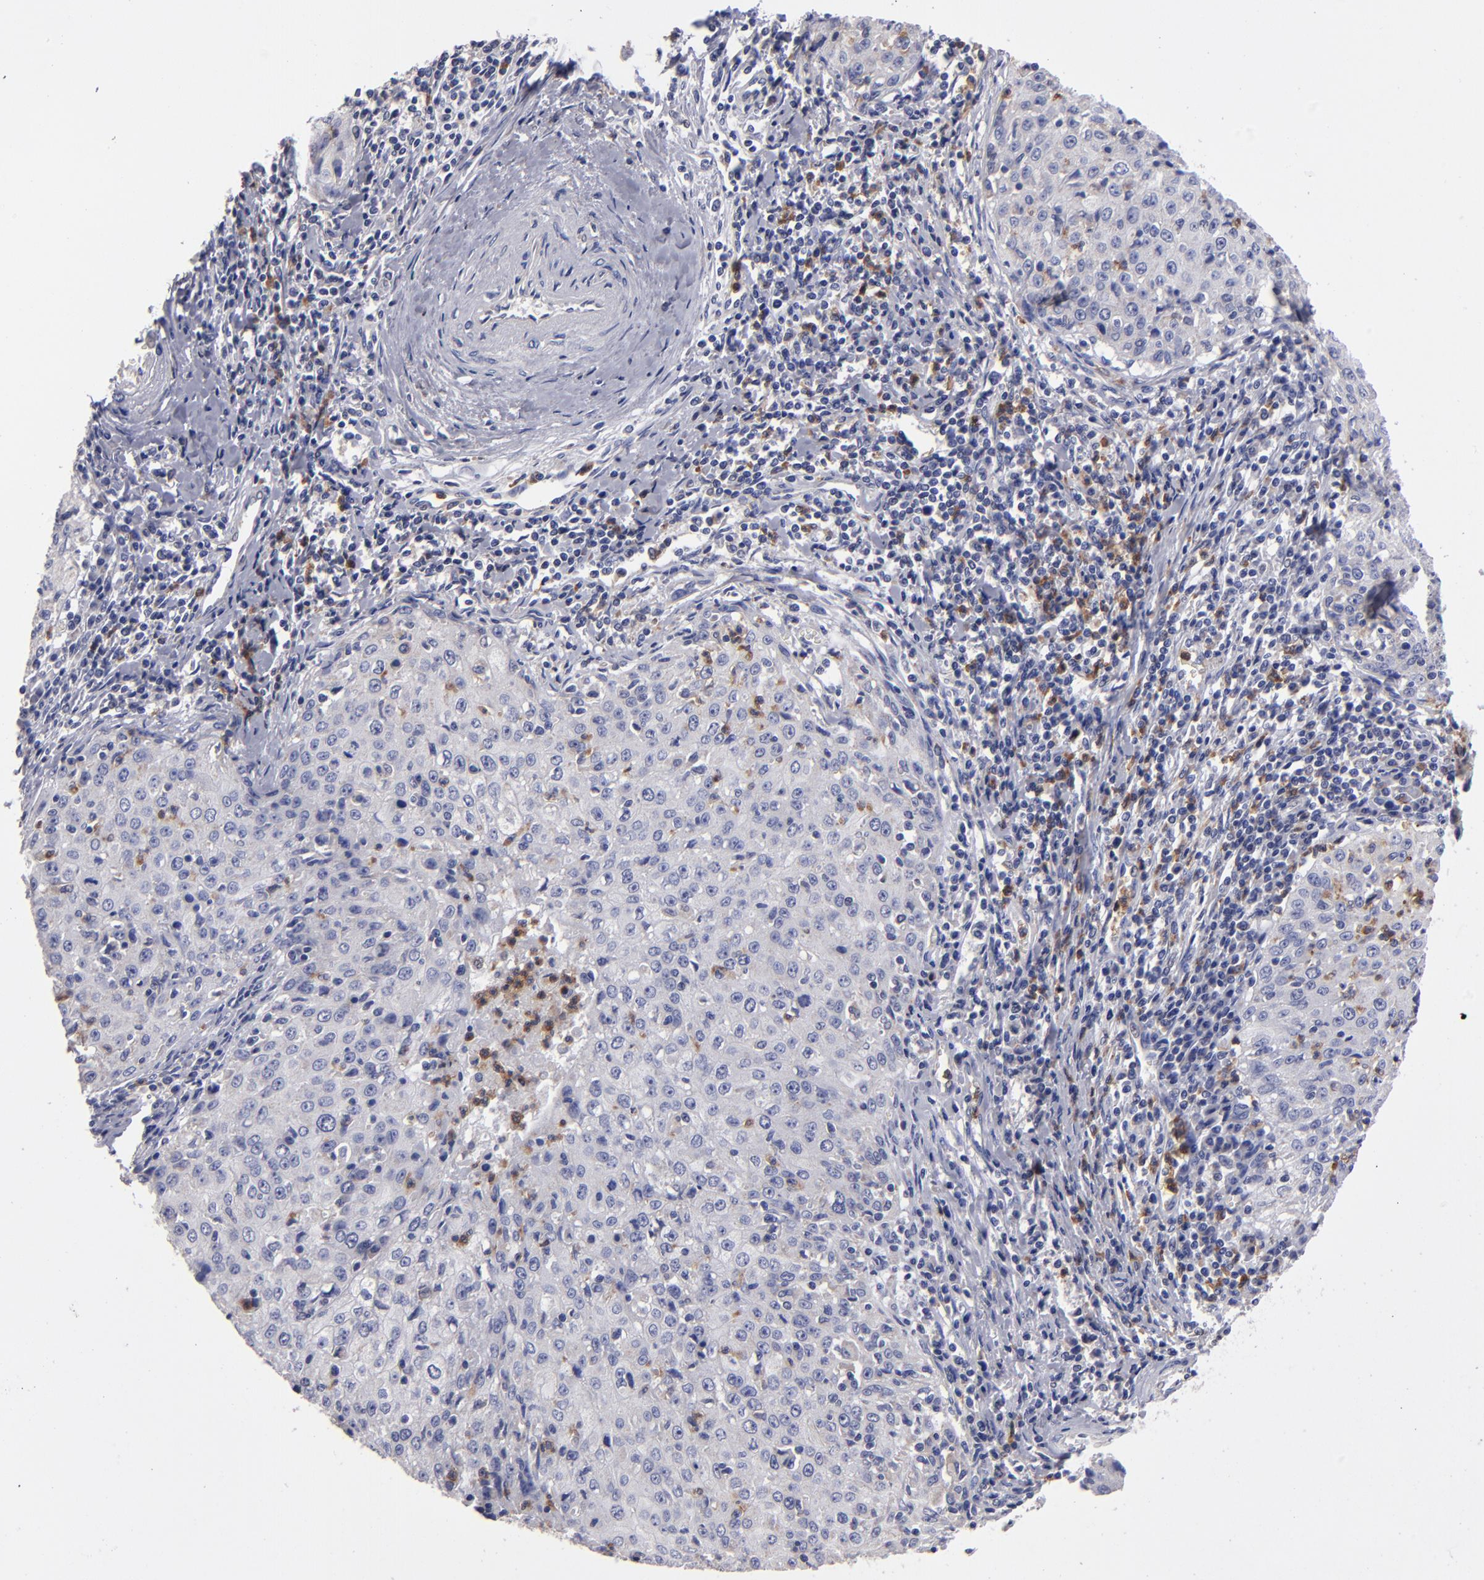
{"staining": {"intensity": "weak", "quantity": ">75%", "location": "cytoplasmic/membranous"}, "tissue": "cervical cancer", "cell_type": "Tumor cells", "image_type": "cancer", "snomed": [{"axis": "morphology", "description": "Squamous cell carcinoma, NOS"}, {"axis": "topography", "description": "Cervix"}], "caption": "About >75% of tumor cells in human cervical cancer show weak cytoplasmic/membranous protein expression as visualized by brown immunohistochemical staining.", "gene": "FGR", "patient": {"sex": "female", "age": 27}}